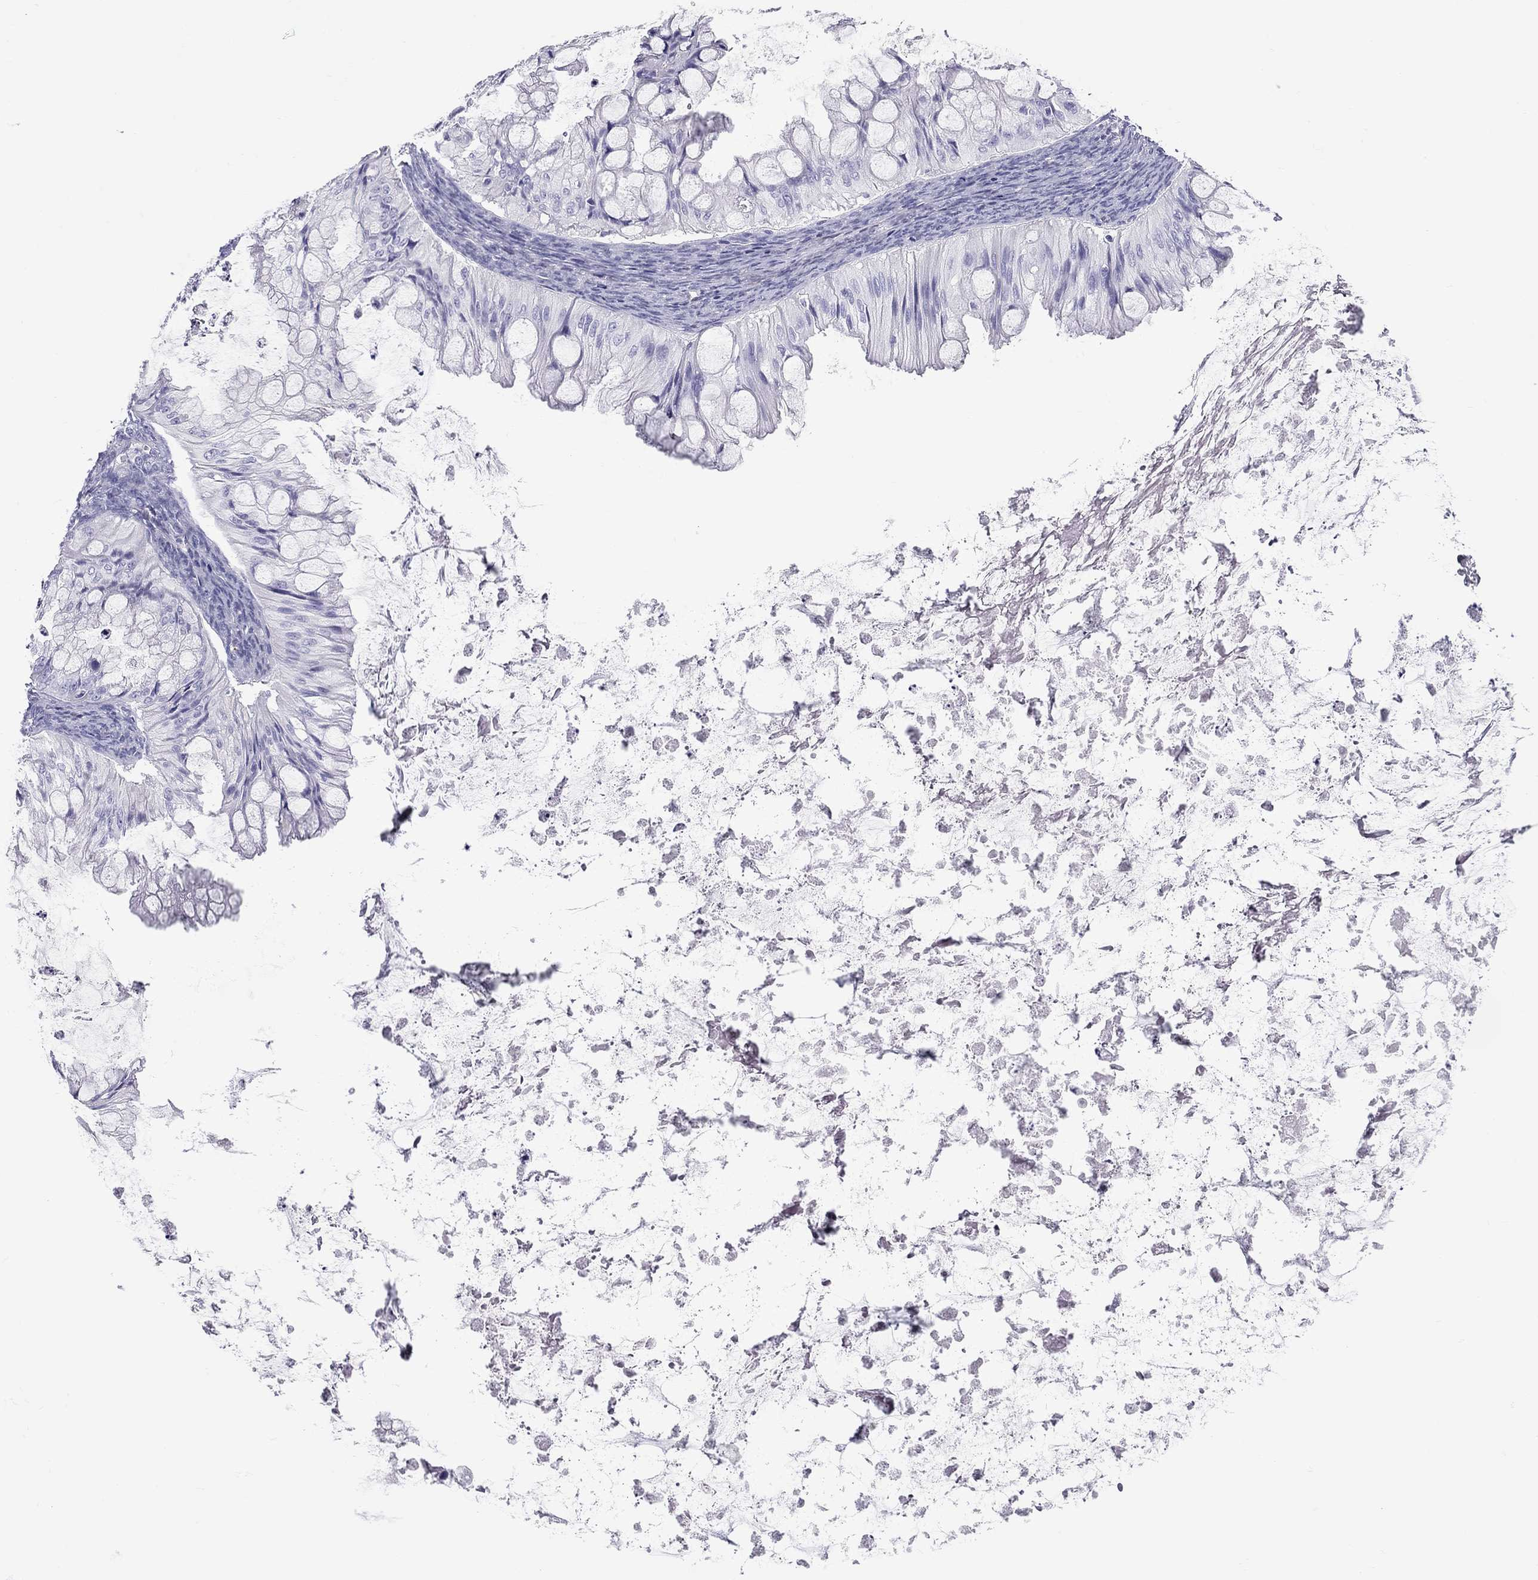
{"staining": {"intensity": "negative", "quantity": "none", "location": "none"}, "tissue": "ovarian cancer", "cell_type": "Tumor cells", "image_type": "cancer", "snomed": [{"axis": "morphology", "description": "Cystadenocarcinoma, mucinous, NOS"}, {"axis": "topography", "description": "Ovary"}], "caption": "Ovarian mucinous cystadenocarcinoma stained for a protein using immunohistochemistry demonstrates no positivity tumor cells.", "gene": "FSCN3", "patient": {"sex": "female", "age": 57}}